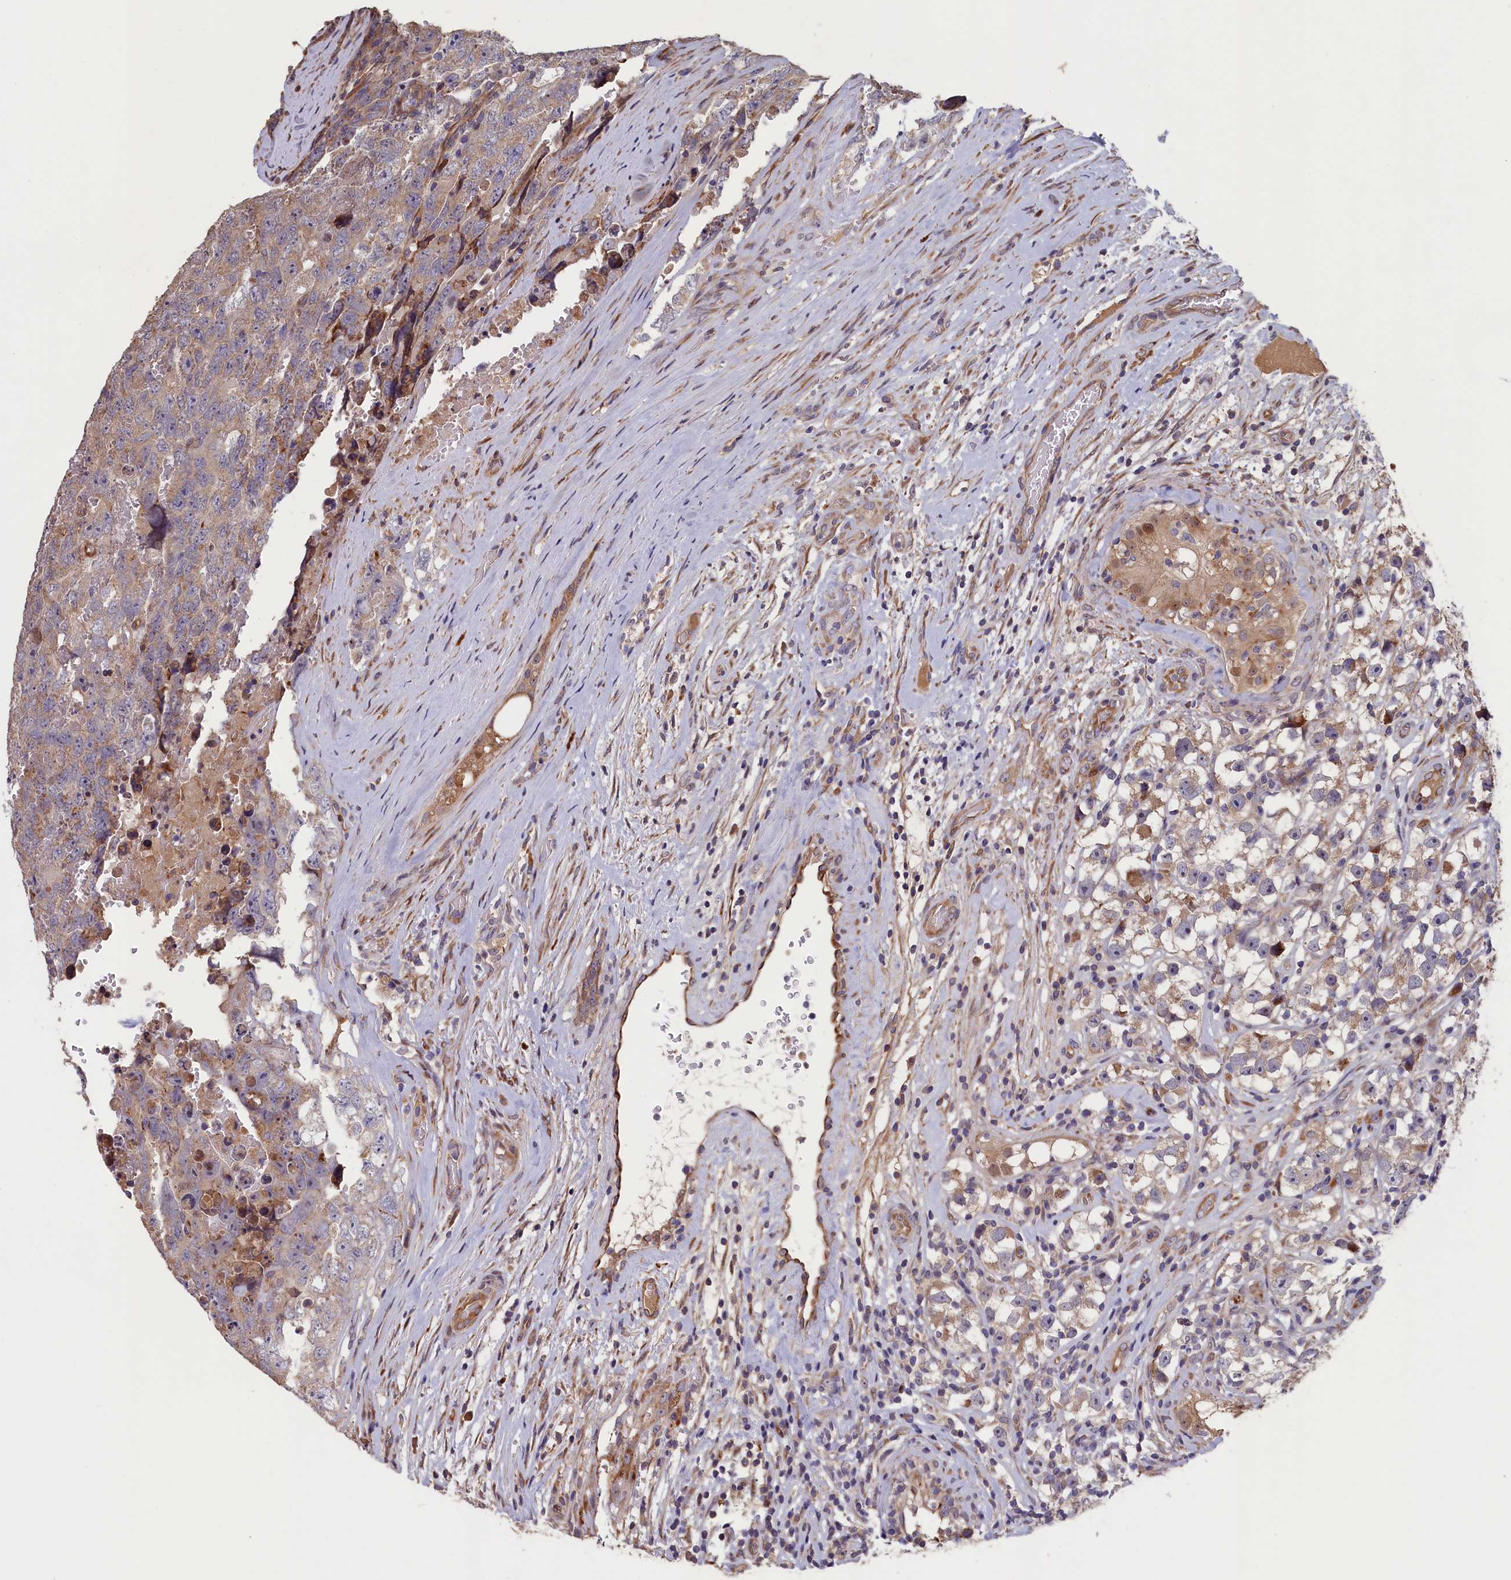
{"staining": {"intensity": "weak", "quantity": "25%-75%", "location": "cytoplasmic/membranous"}, "tissue": "testis cancer", "cell_type": "Tumor cells", "image_type": "cancer", "snomed": [{"axis": "morphology", "description": "Carcinoma, Embryonal, NOS"}, {"axis": "topography", "description": "Testis"}], "caption": "Testis cancer (embryonal carcinoma) stained with DAB (3,3'-diaminobenzidine) immunohistochemistry demonstrates low levels of weak cytoplasmic/membranous staining in approximately 25%-75% of tumor cells.", "gene": "GREB1L", "patient": {"sex": "male", "age": 45}}